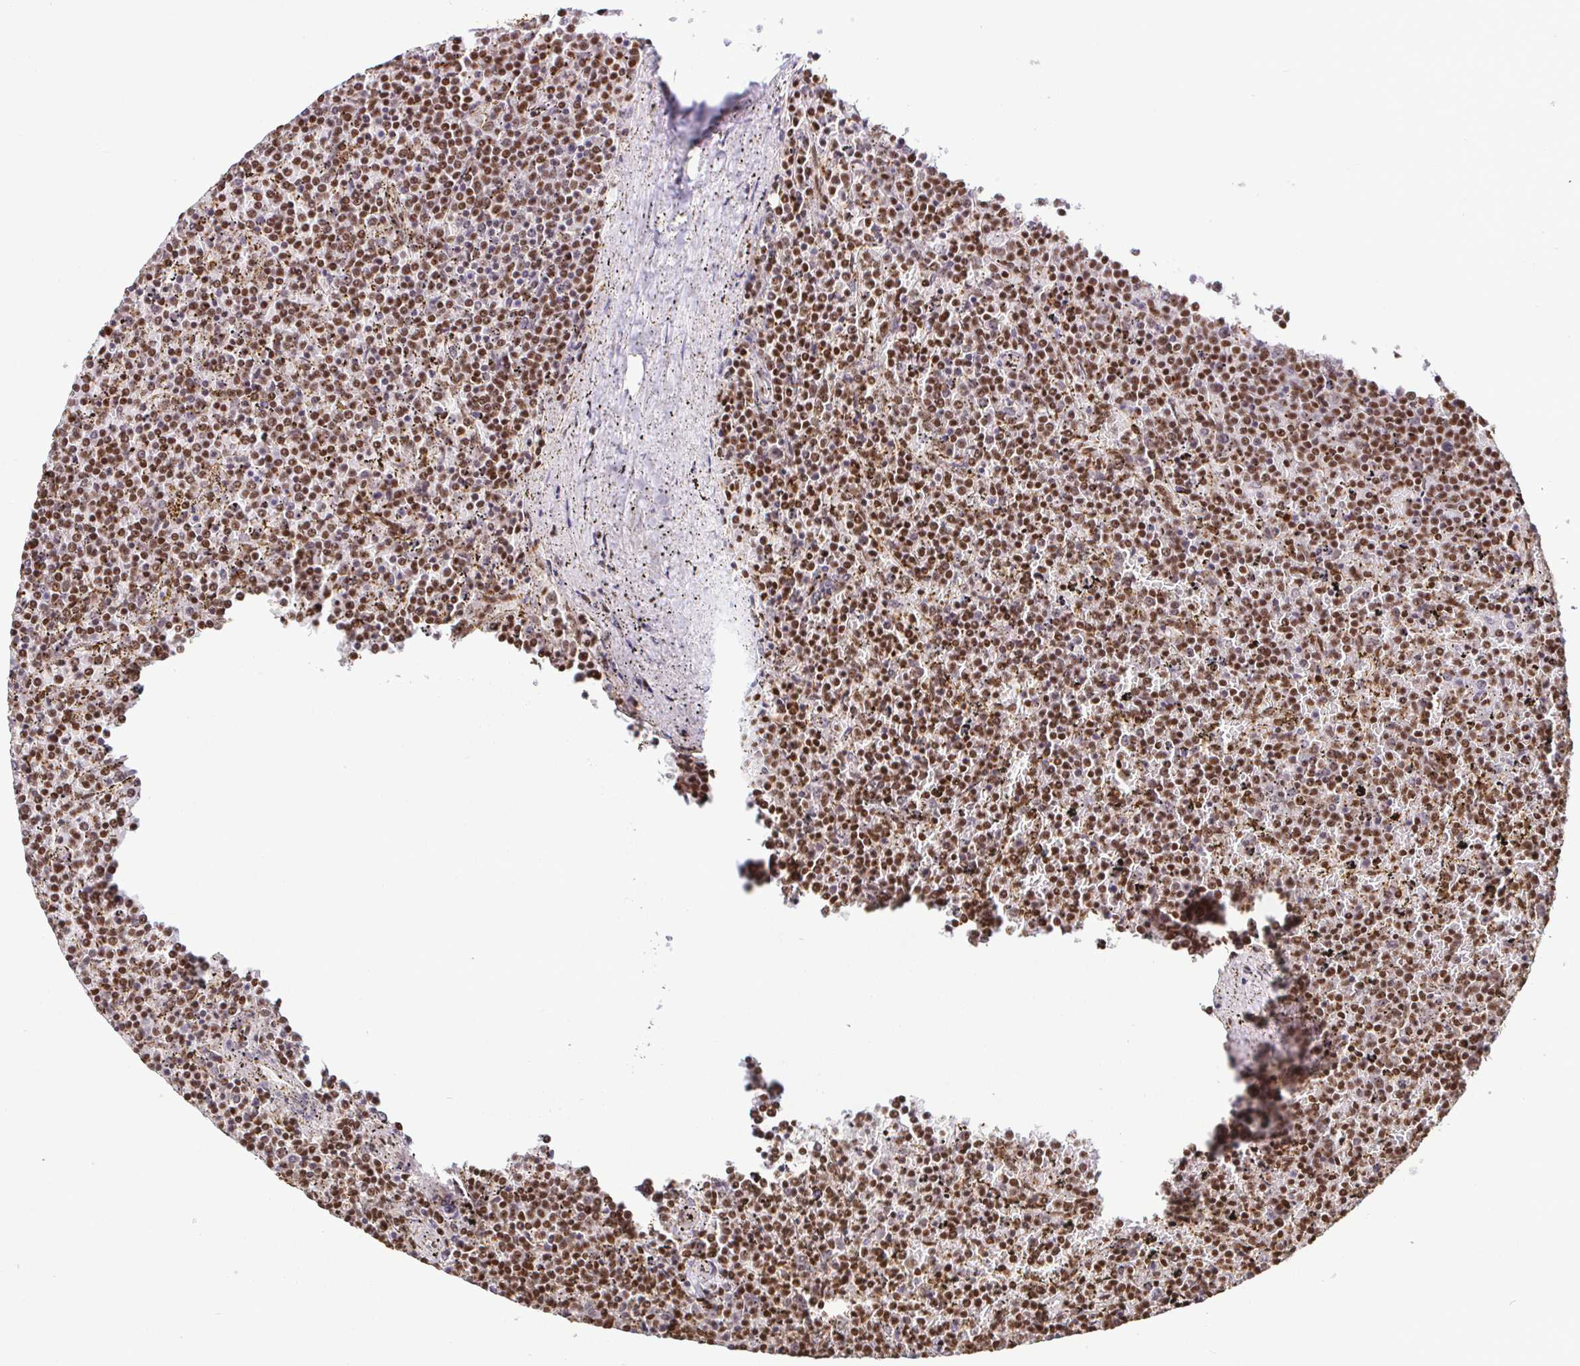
{"staining": {"intensity": "moderate", "quantity": ">75%", "location": "nuclear"}, "tissue": "lymphoma", "cell_type": "Tumor cells", "image_type": "cancer", "snomed": [{"axis": "morphology", "description": "Malignant lymphoma, non-Hodgkin's type, Low grade"}, {"axis": "topography", "description": "Spleen"}], "caption": "Tumor cells display moderate nuclear expression in approximately >75% of cells in lymphoma. The staining is performed using DAB (3,3'-diaminobenzidine) brown chromogen to label protein expression. The nuclei are counter-stained blue using hematoxylin.", "gene": "SP3", "patient": {"sex": "female", "age": 77}}